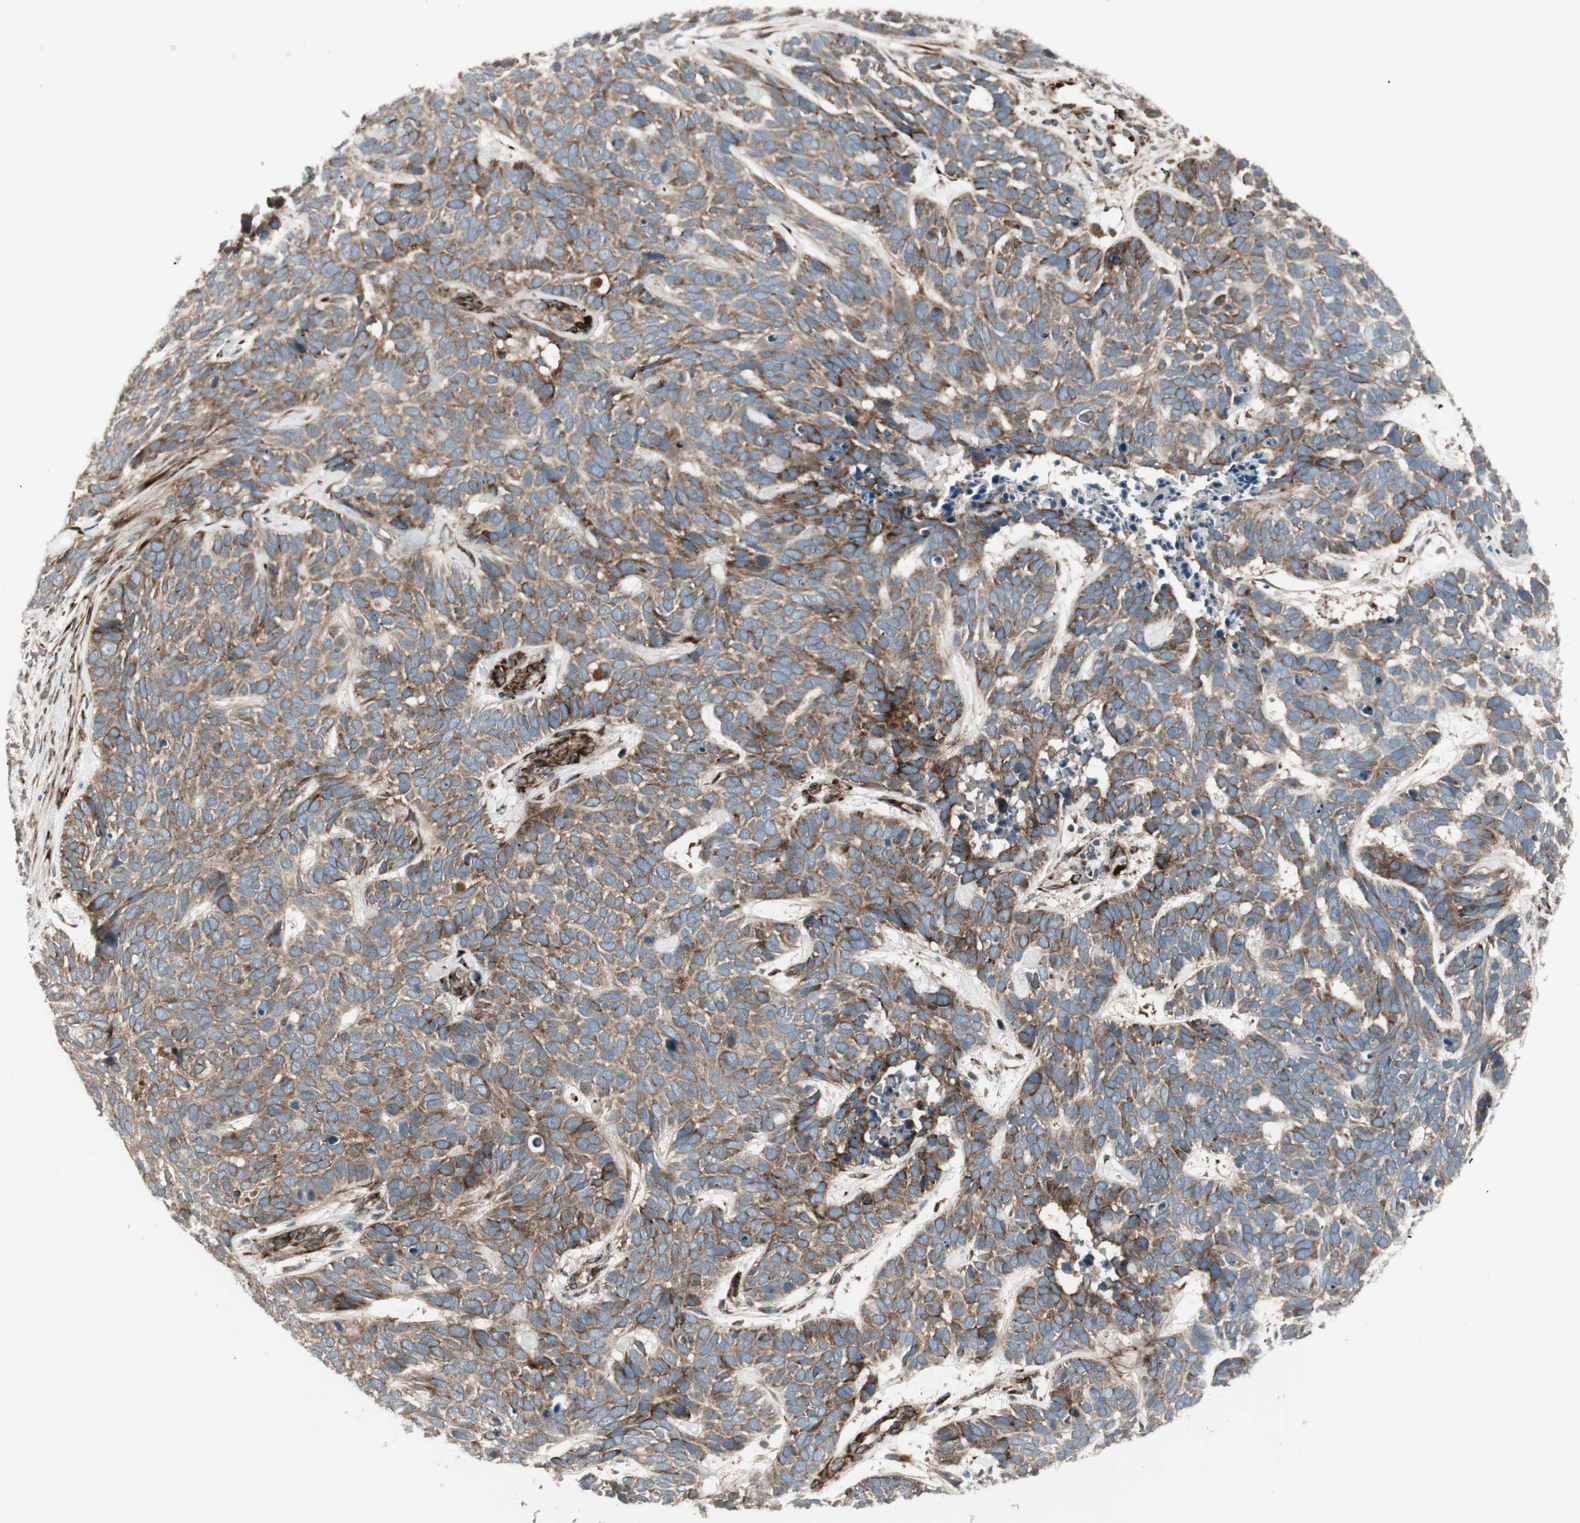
{"staining": {"intensity": "moderate", "quantity": ">75%", "location": "cytoplasmic/membranous"}, "tissue": "skin cancer", "cell_type": "Tumor cells", "image_type": "cancer", "snomed": [{"axis": "morphology", "description": "Basal cell carcinoma"}, {"axis": "topography", "description": "Skin"}], "caption": "Immunohistochemistry photomicrograph of neoplastic tissue: human basal cell carcinoma (skin) stained using immunohistochemistry reveals medium levels of moderate protein expression localized specifically in the cytoplasmic/membranous of tumor cells, appearing as a cytoplasmic/membranous brown color.", "gene": "PPP2R5E", "patient": {"sex": "male", "age": 87}}